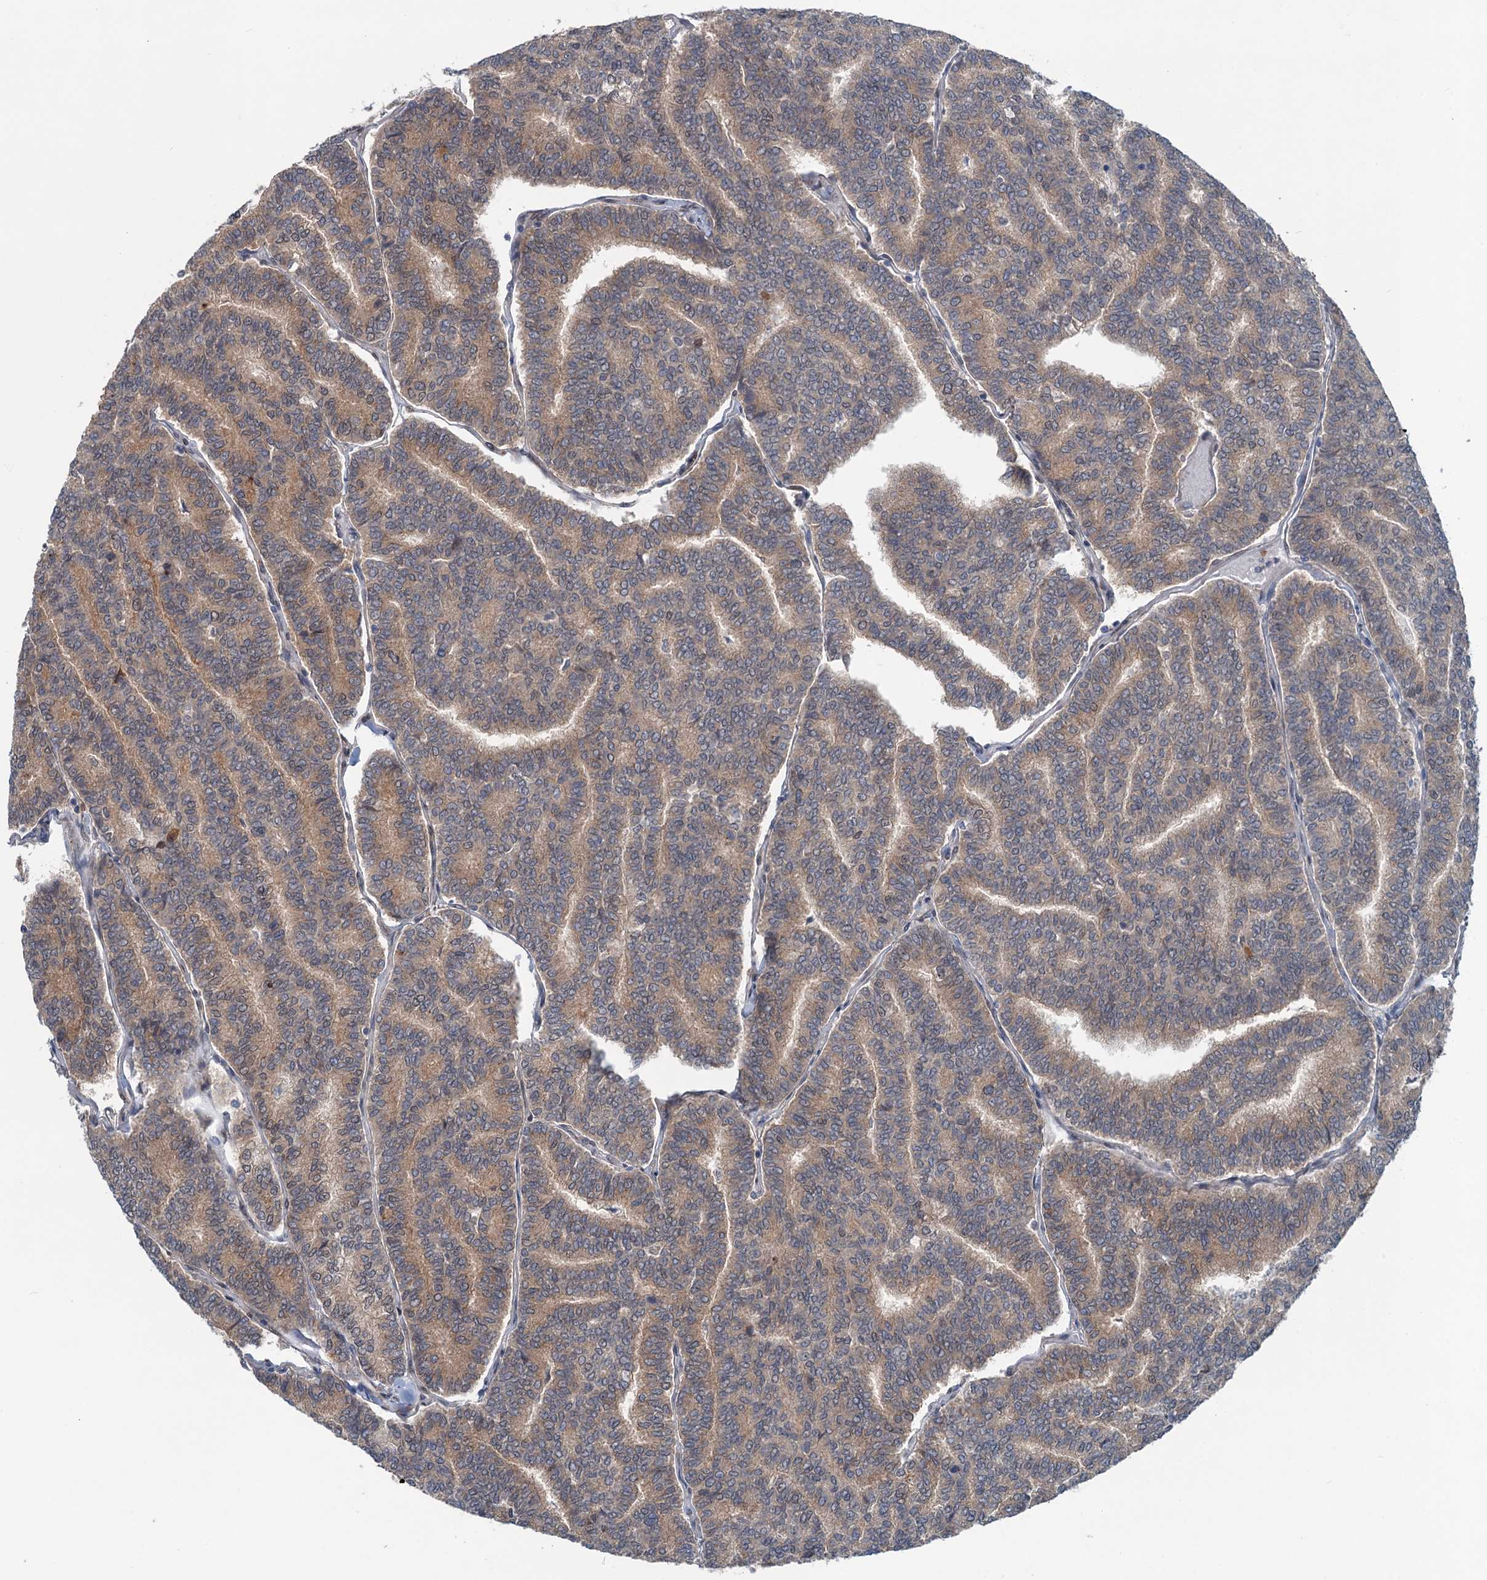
{"staining": {"intensity": "moderate", "quantity": ">75%", "location": "cytoplasmic/membranous"}, "tissue": "thyroid cancer", "cell_type": "Tumor cells", "image_type": "cancer", "snomed": [{"axis": "morphology", "description": "Papillary adenocarcinoma, NOS"}, {"axis": "topography", "description": "Thyroid gland"}], "caption": "This photomicrograph displays thyroid papillary adenocarcinoma stained with IHC to label a protein in brown. The cytoplasmic/membranous of tumor cells show moderate positivity for the protein. Nuclei are counter-stained blue.", "gene": "DYNC2I2", "patient": {"sex": "female", "age": 35}}